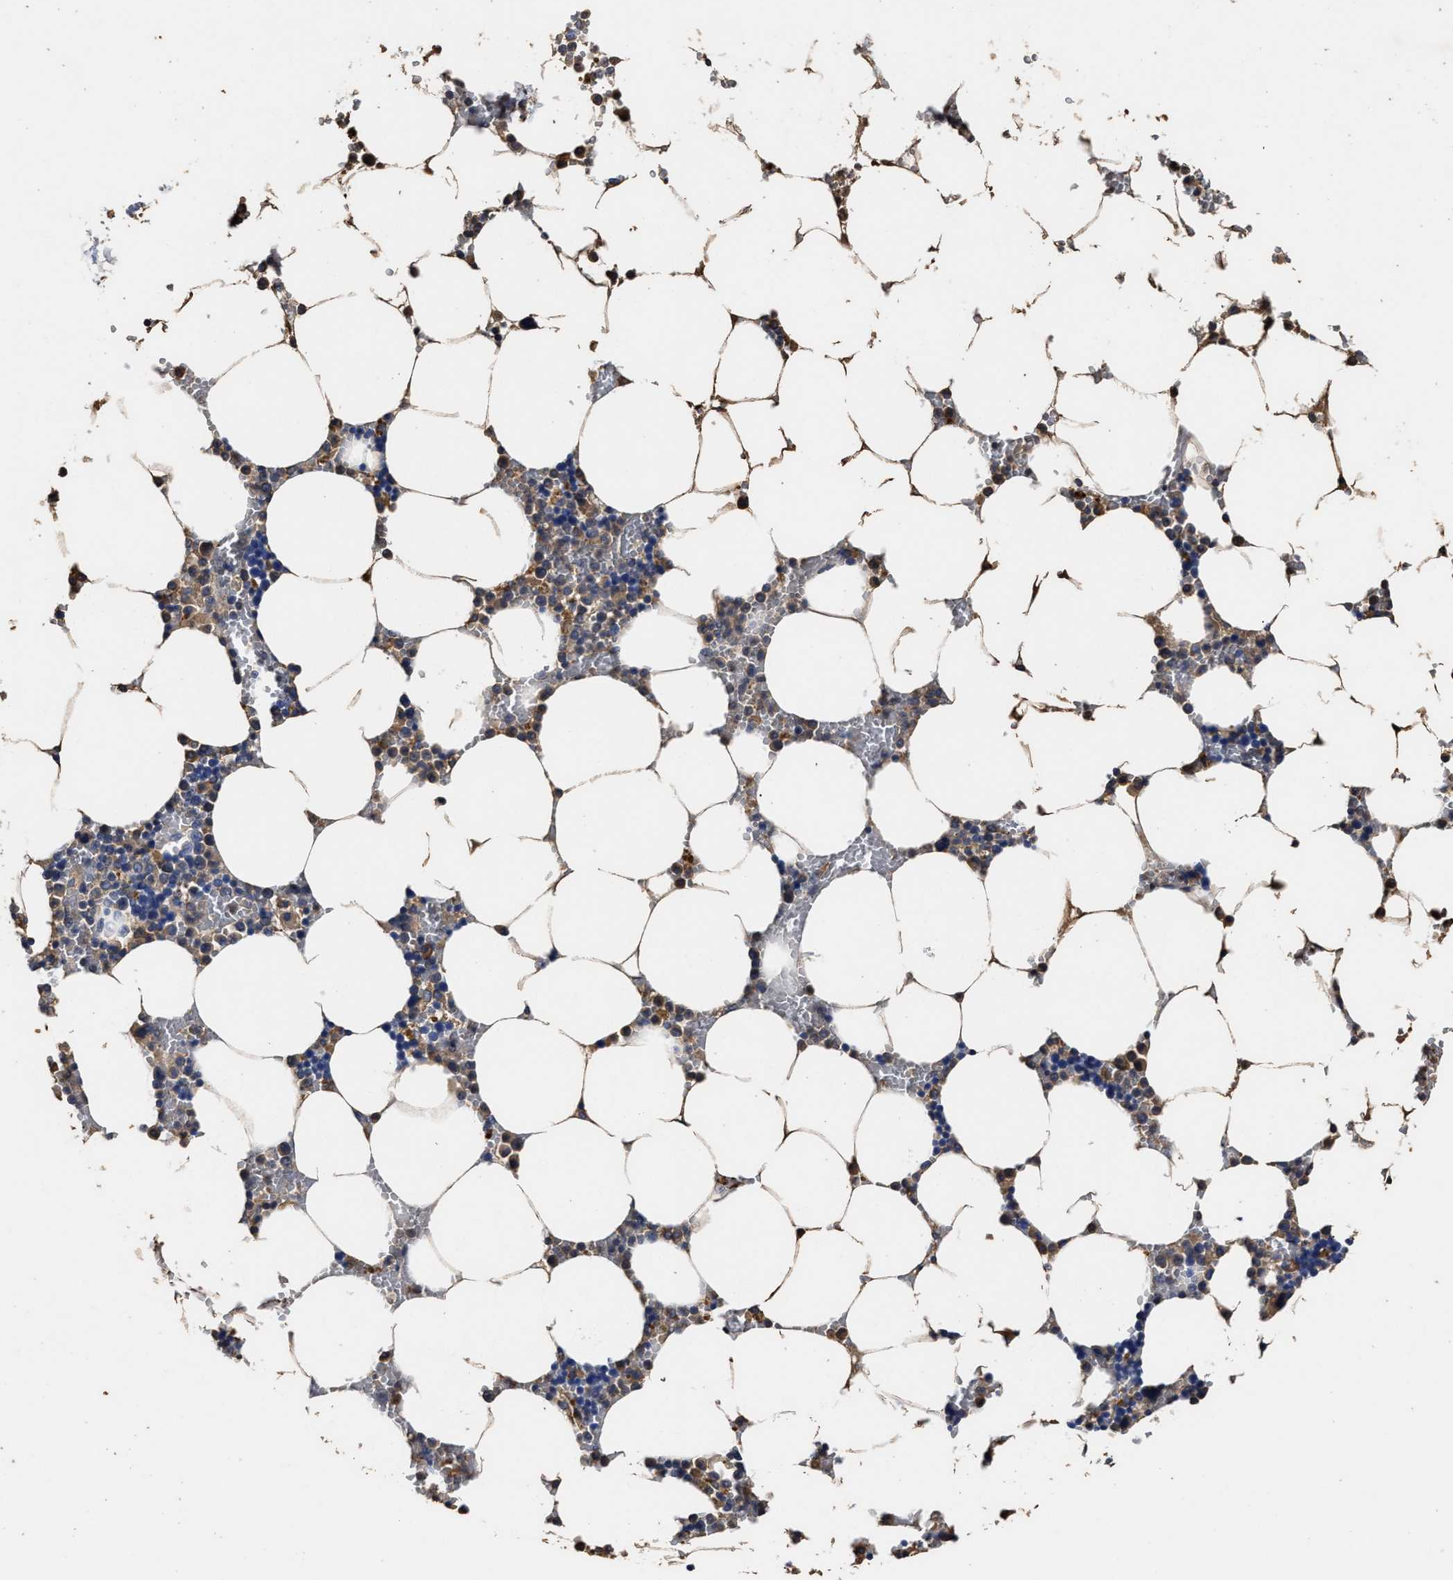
{"staining": {"intensity": "weak", "quantity": "25%-75%", "location": "cytoplasmic/membranous"}, "tissue": "bone marrow", "cell_type": "Hematopoietic cells", "image_type": "normal", "snomed": [{"axis": "morphology", "description": "Normal tissue, NOS"}, {"axis": "topography", "description": "Bone marrow"}], "caption": "Benign bone marrow exhibits weak cytoplasmic/membranous positivity in about 25%-75% of hematopoietic cells.", "gene": "PPM1K", "patient": {"sex": "male", "age": 70}}